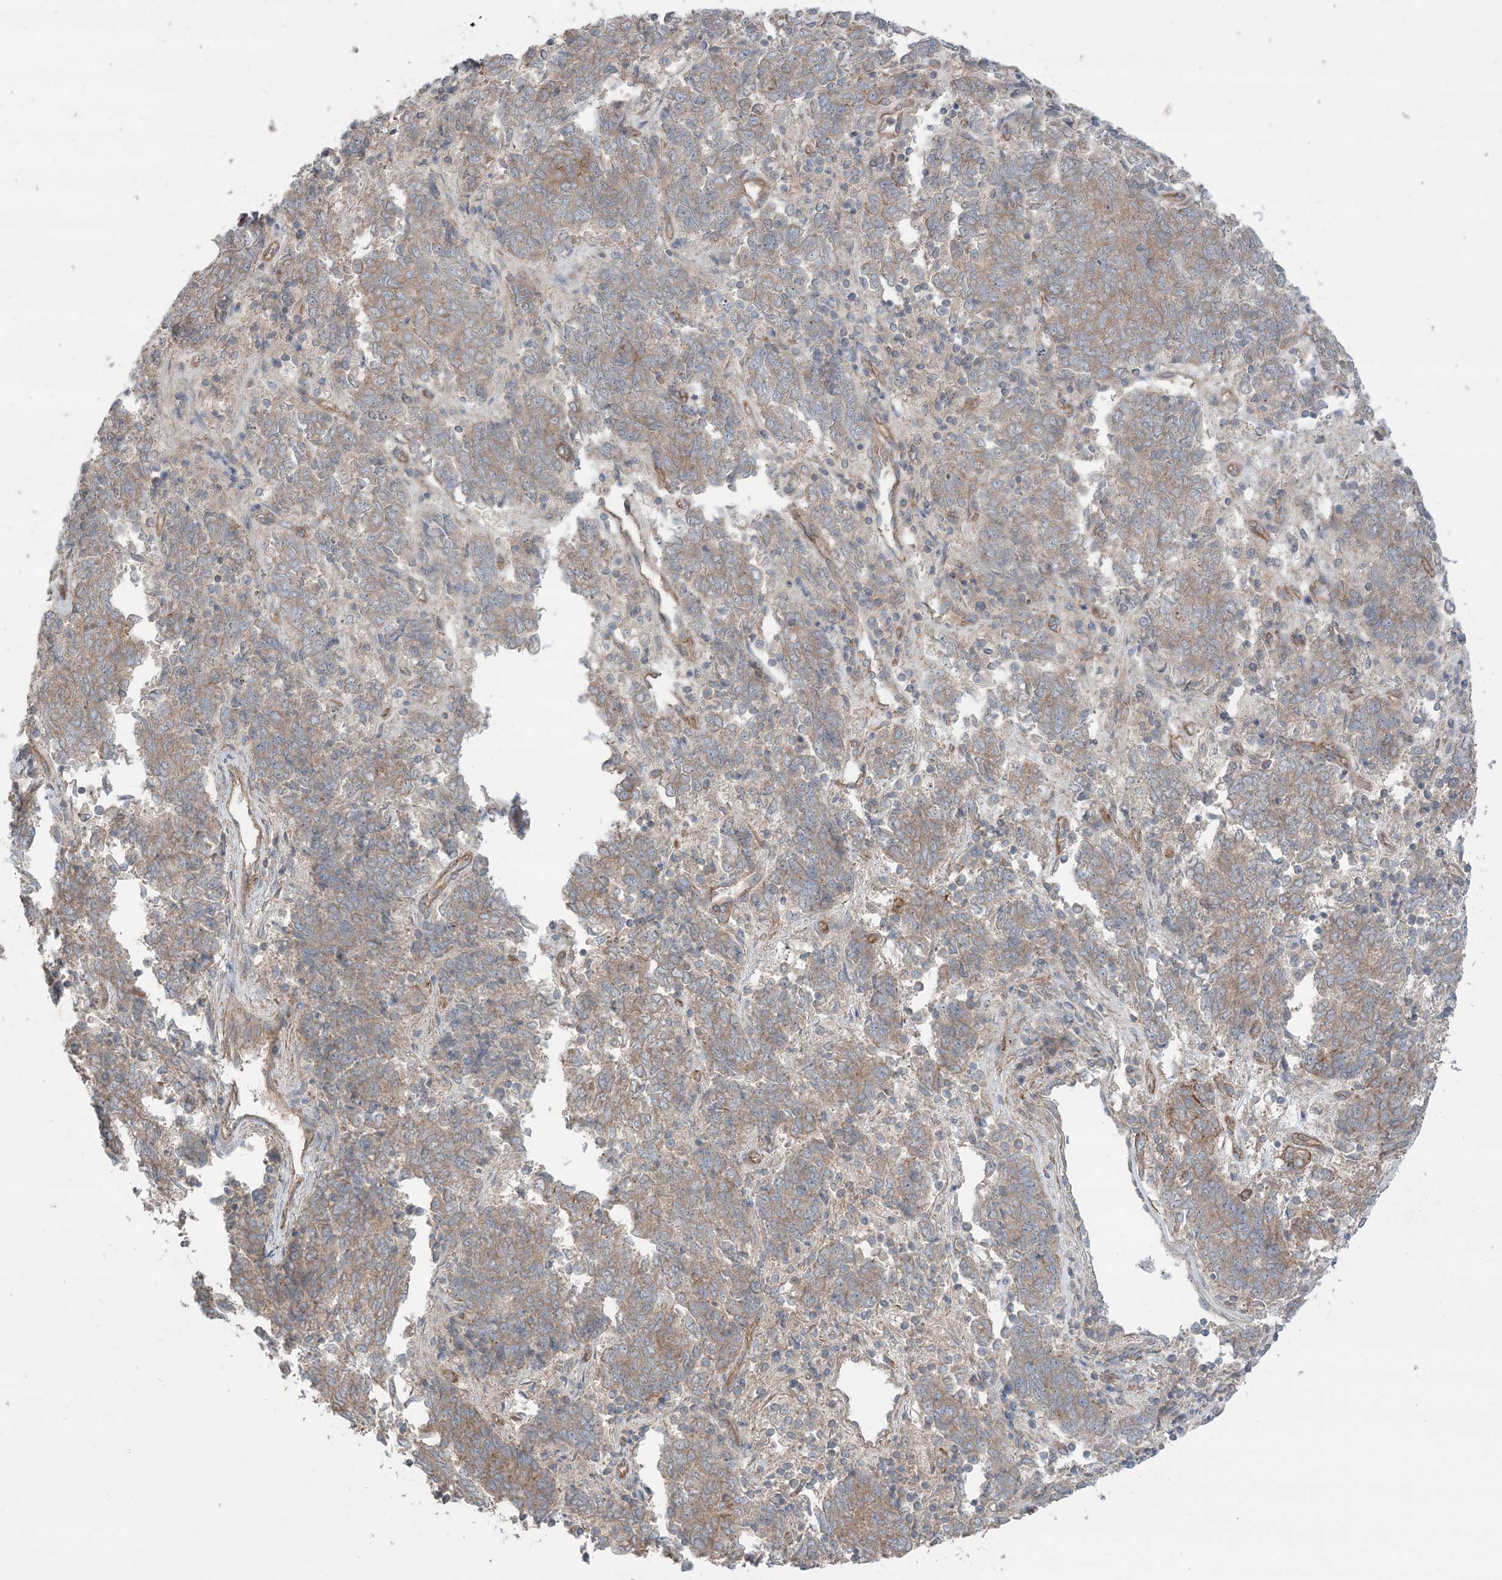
{"staining": {"intensity": "moderate", "quantity": "25%-75%", "location": "cytoplasmic/membranous"}, "tissue": "endometrial cancer", "cell_type": "Tumor cells", "image_type": "cancer", "snomed": [{"axis": "morphology", "description": "Adenocarcinoma, NOS"}, {"axis": "topography", "description": "Endometrium"}], "caption": "IHC (DAB) staining of adenocarcinoma (endometrial) reveals moderate cytoplasmic/membranous protein staining in about 25%-75% of tumor cells.", "gene": "CCNY", "patient": {"sex": "female", "age": 80}}